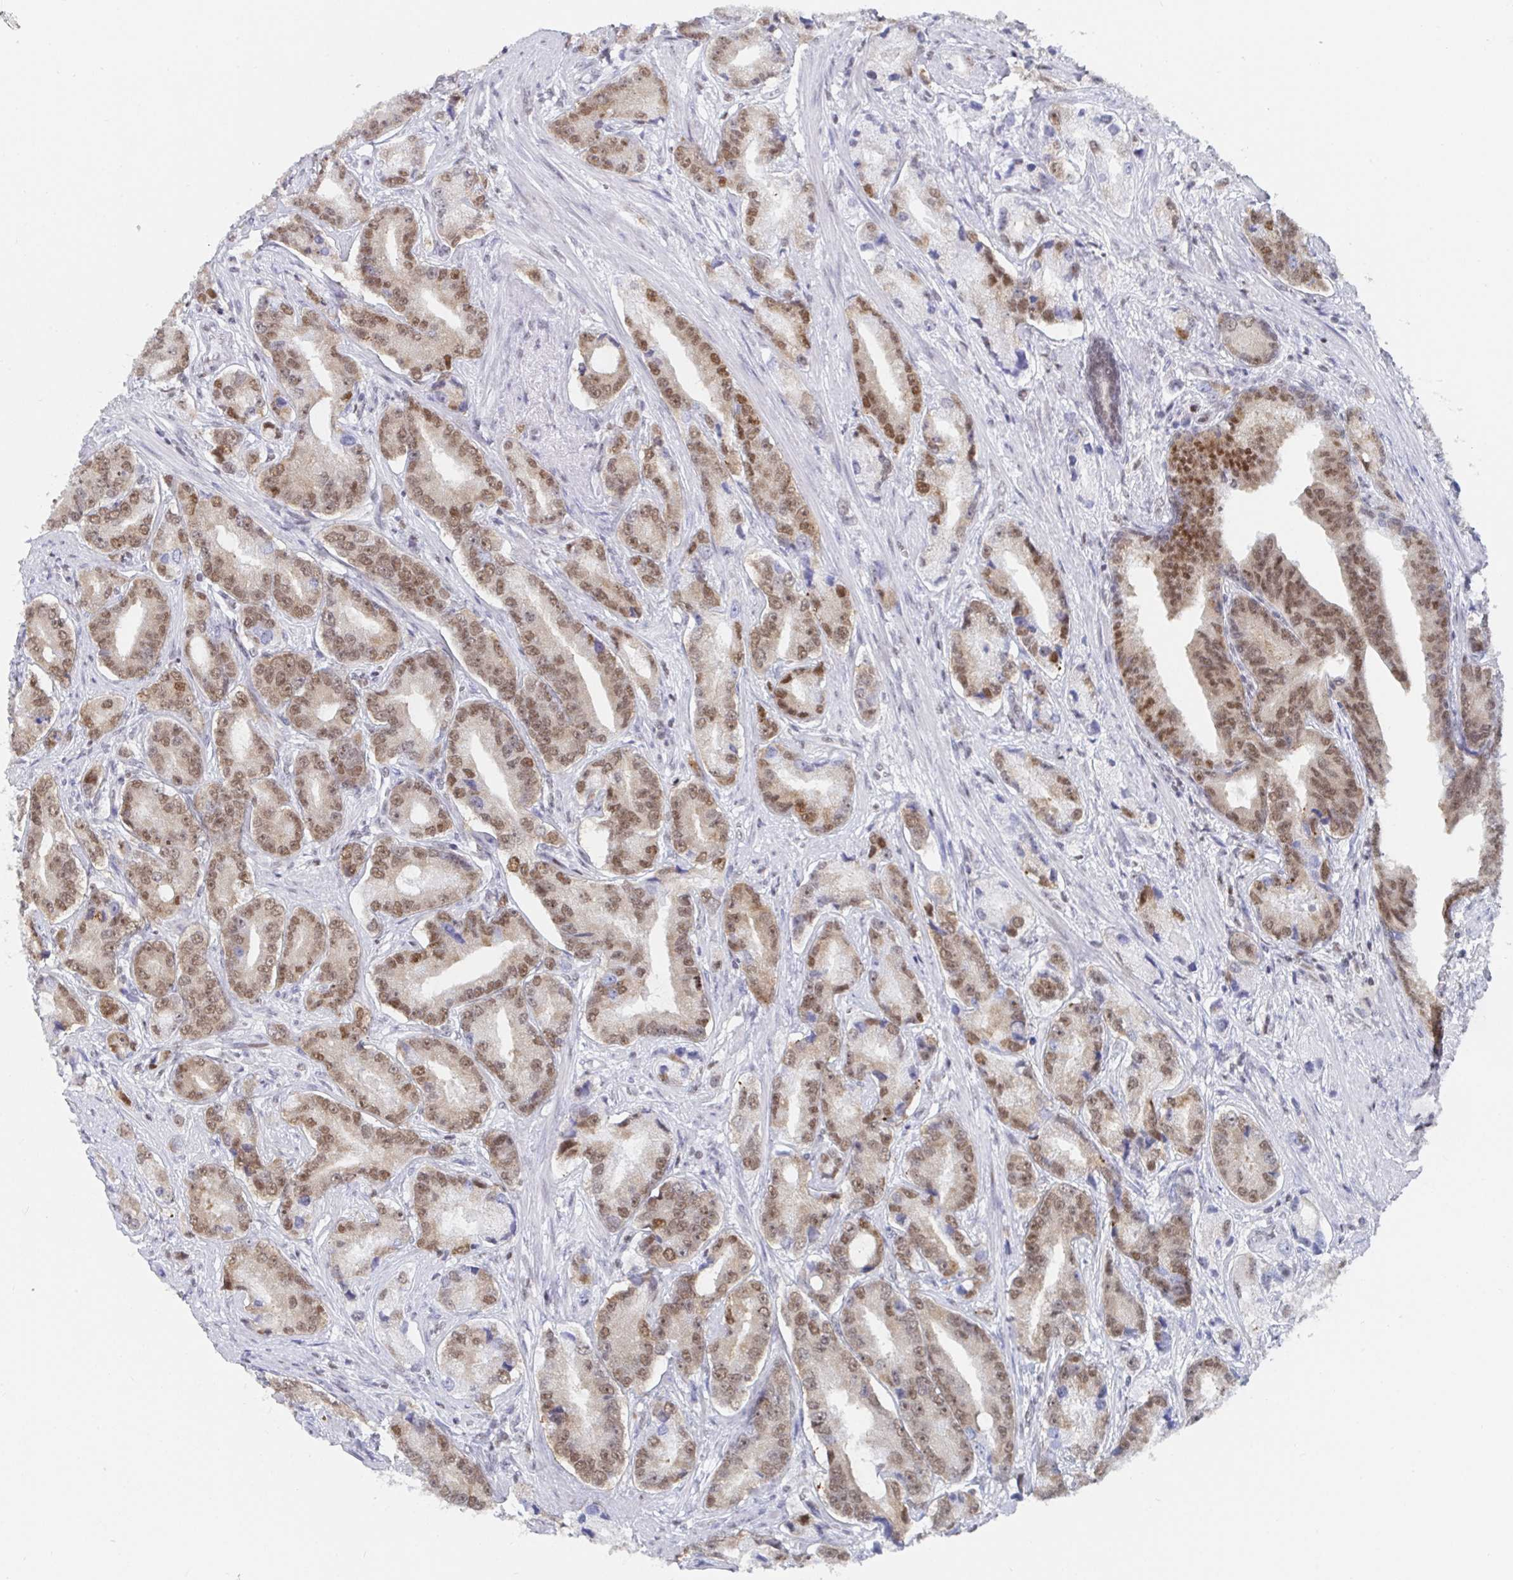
{"staining": {"intensity": "moderate", "quantity": ">75%", "location": "nuclear"}, "tissue": "prostate cancer", "cell_type": "Tumor cells", "image_type": "cancer", "snomed": [{"axis": "morphology", "description": "Adenocarcinoma, High grade"}, {"axis": "topography", "description": "Prostate and seminal vesicle, NOS"}], "caption": "Immunohistochemical staining of human prostate cancer (adenocarcinoma (high-grade)) displays moderate nuclear protein staining in about >75% of tumor cells. The protein of interest is shown in brown color, while the nuclei are stained blue.", "gene": "EWSR1", "patient": {"sex": "male", "age": 61}}